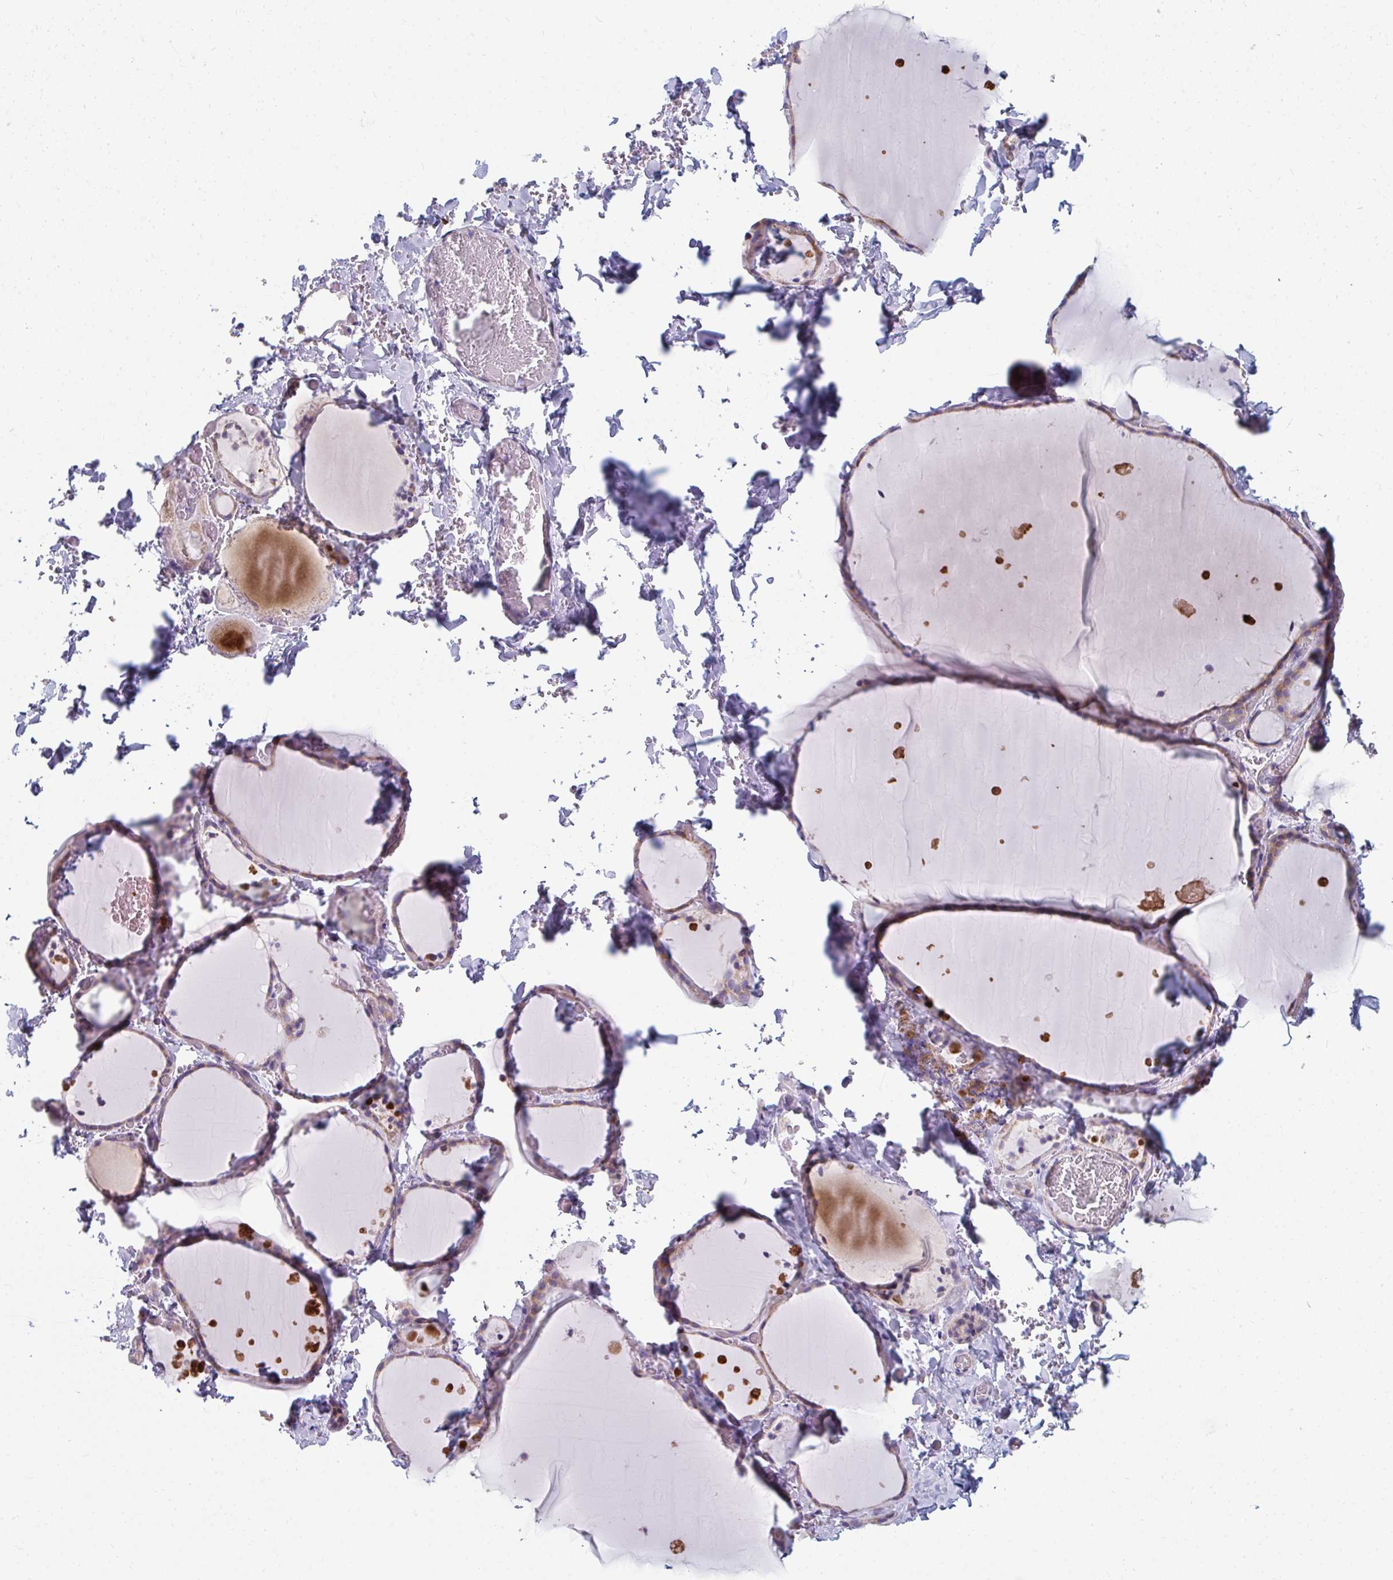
{"staining": {"intensity": "moderate", "quantity": "<25%", "location": "cytoplasmic/membranous"}, "tissue": "thyroid gland", "cell_type": "Glandular cells", "image_type": "normal", "snomed": [{"axis": "morphology", "description": "Normal tissue, NOS"}, {"axis": "topography", "description": "Thyroid gland"}], "caption": "Thyroid gland stained with a protein marker exhibits moderate staining in glandular cells.", "gene": "EIF1AD", "patient": {"sex": "female", "age": 36}}